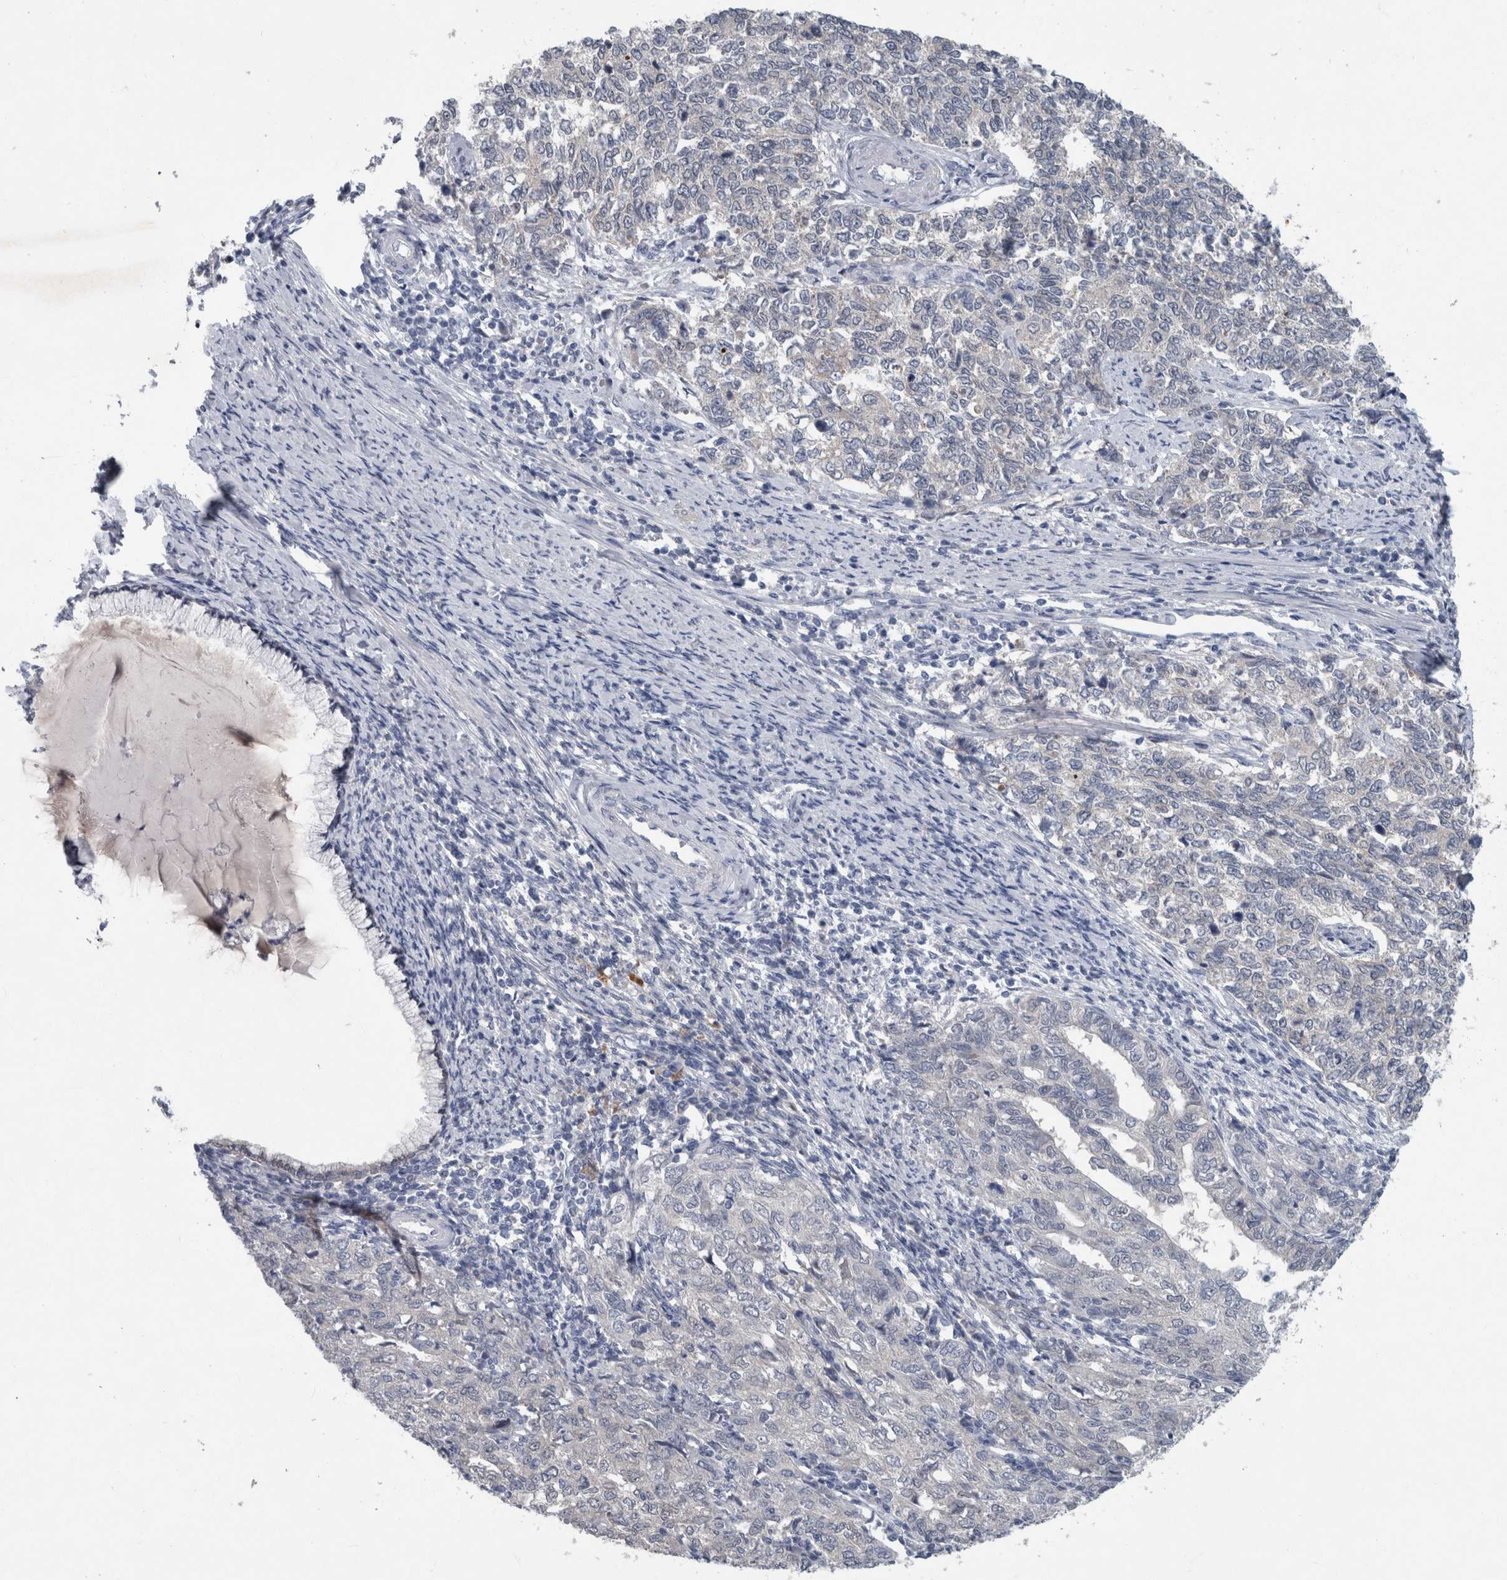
{"staining": {"intensity": "negative", "quantity": "none", "location": "none"}, "tissue": "cervical cancer", "cell_type": "Tumor cells", "image_type": "cancer", "snomed": [{"axis": "morphology", "description": "Squamous cell carcinoma, NOS"}, {"axis": "topography", "description": "Cervix"}], "caption": "Immunohistochemical staining of human cervical cancer demonstrates no significant positivity in tumor cells.", "gene": "FAM83H", "patient": {"sex": "female", "age": 63}}